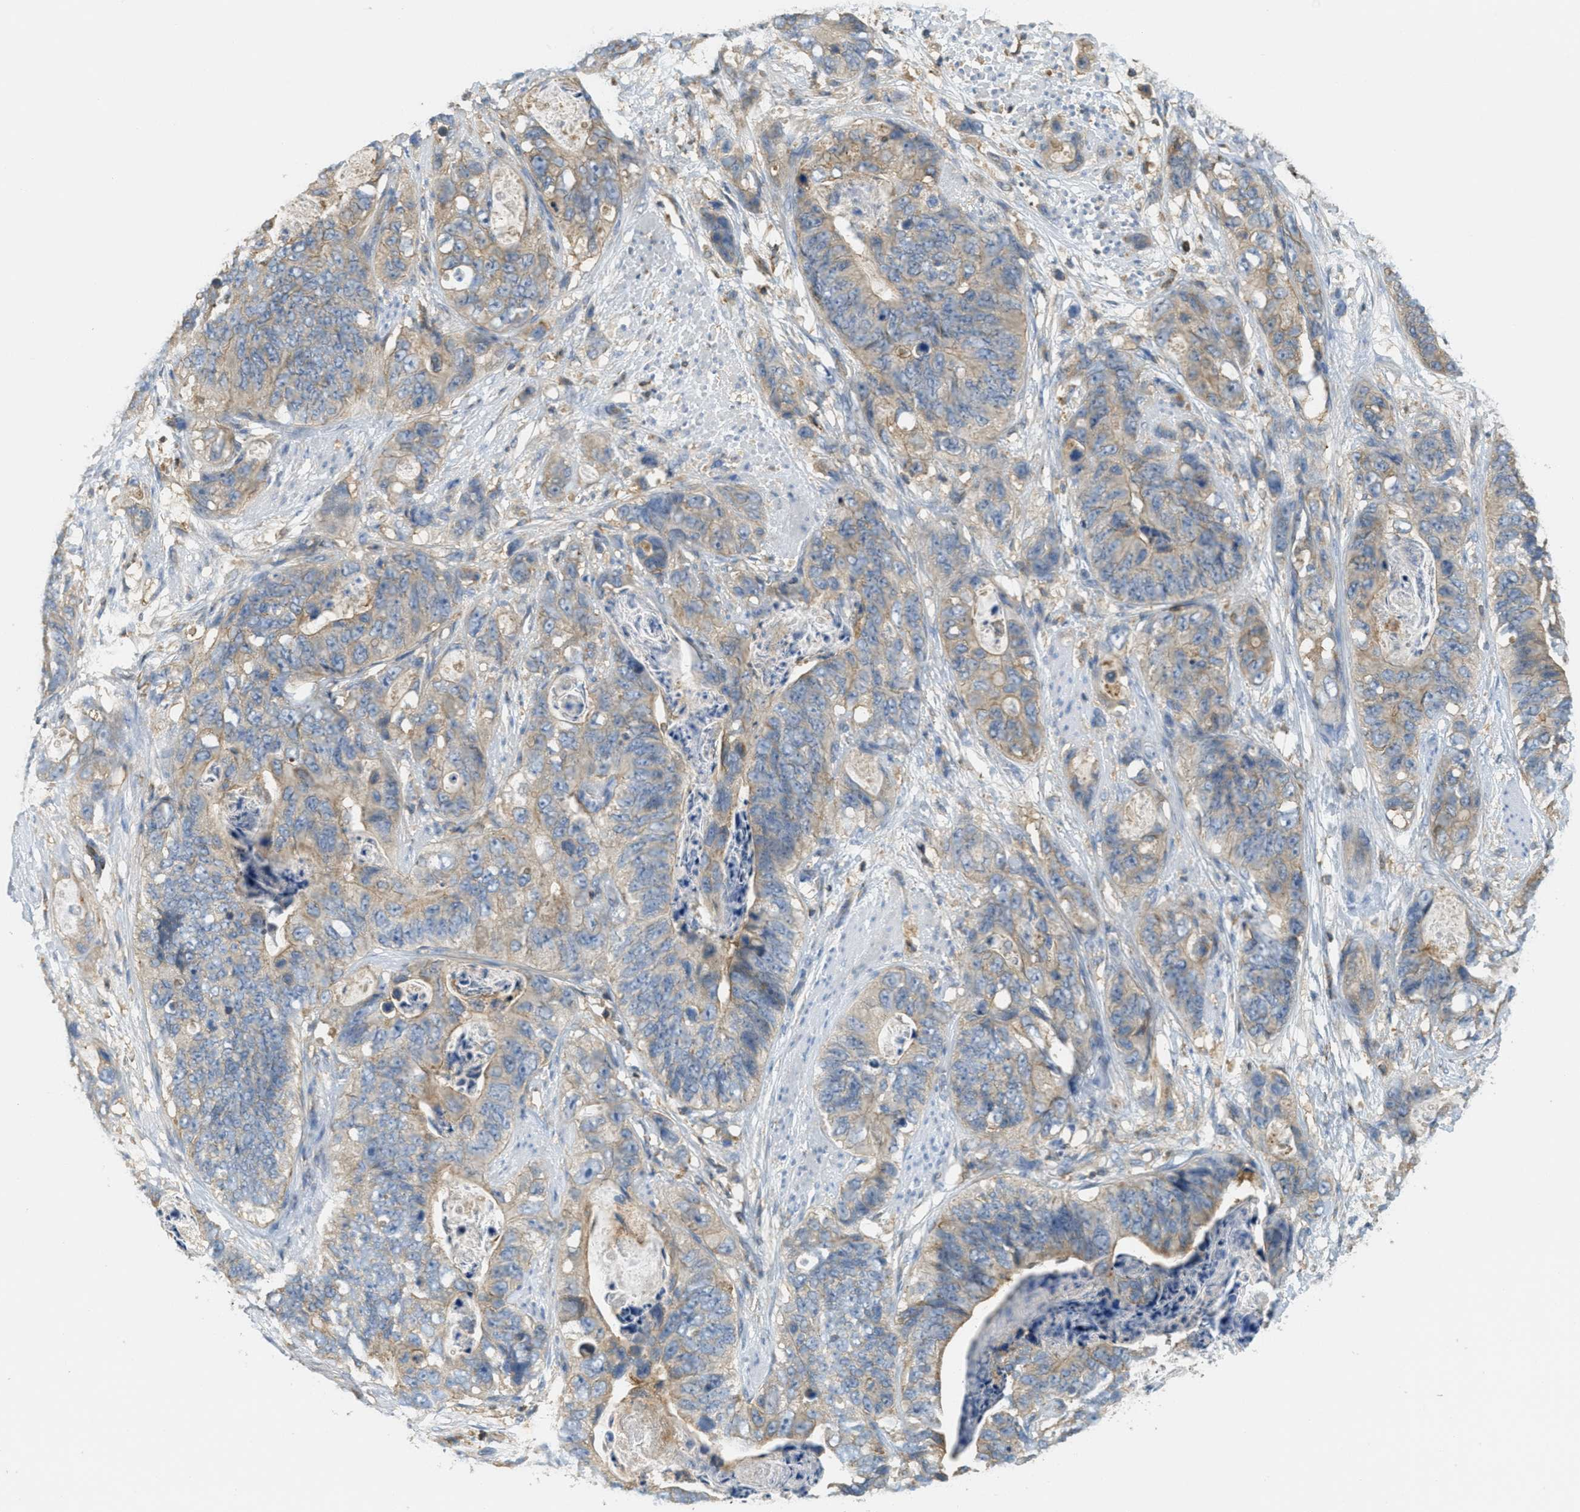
{"staining": {"intensity": "weak", "quantity": ">75%", "location": "cytoplasmic/membranous"}, "tissue": "stomach cancer", "cell_type": "Tumor cells", "image_type": "cancer", "snomed": [{"axis": "morphology", "description": "Adenocarcinoma, NOS"}, {"axis": "topography", "description": "Stomach"}], "caption": "Stomach cancer stained for a protein displays weak cytoplasmic/membranous positivity in tumor cells.", "gene": "GRIK2", "patient": {"sex": "female", "age": 89}}